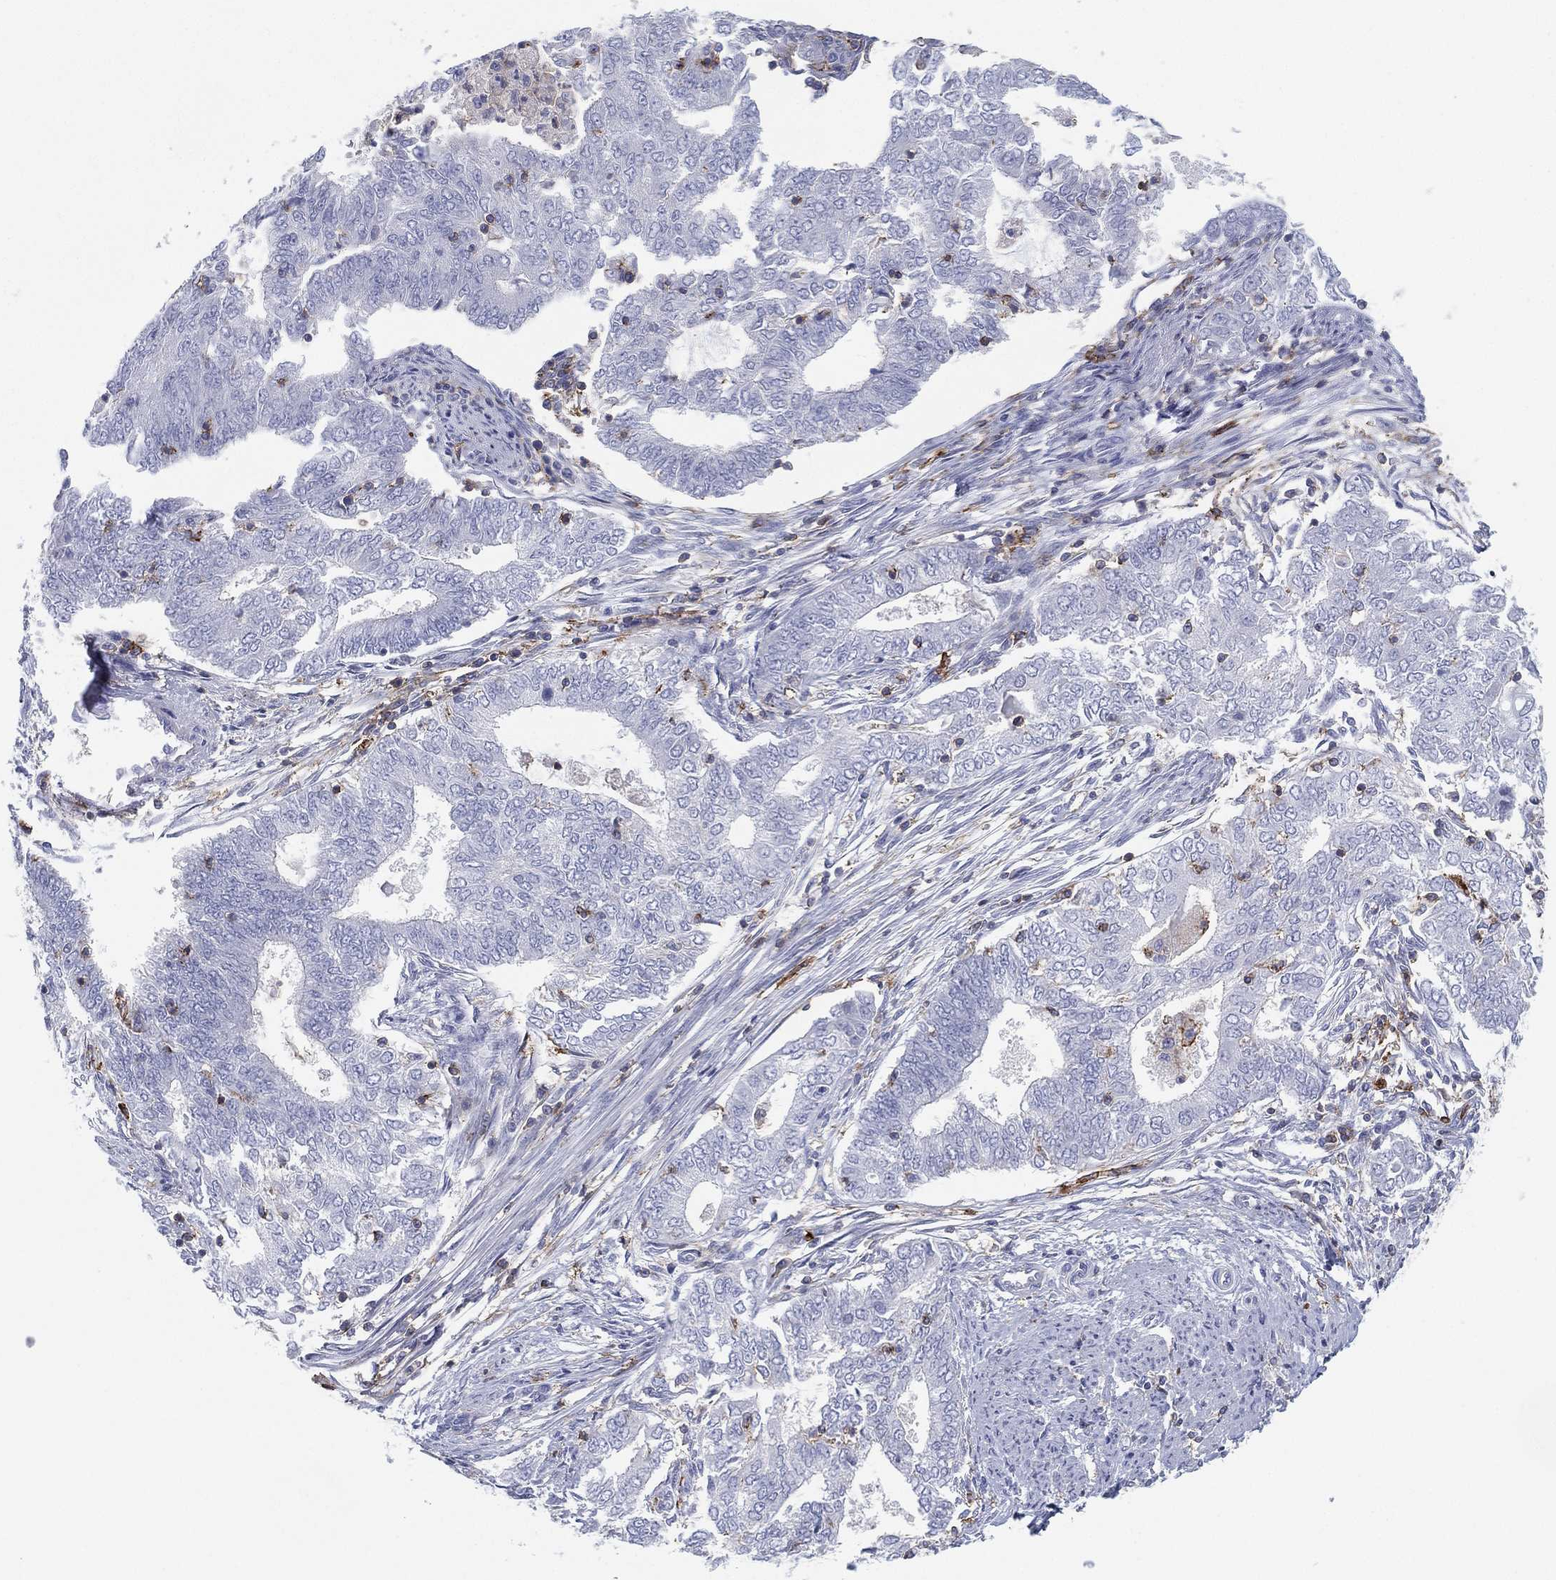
{"staining": {"intensity": "negative", "quantity": "none", "location": "none"}, "tissue": "endometrial cancer", "cell_type": "Tumor cells", "image_type": "cancer", "snomed": [{"axis": "morphology", "description": "Adenocarcinoma, NOS"}, {"axis": "topography", "description": "Endometrium"}], "caption": "IHC histopathology image of neoplastic tissue: adenocarcinoma (endometrial) stained with DAB demonstrates no significant protein expression in tumor cells.", "gene": "SELPLG", "patient": {"sex": "female", "age": 62}}